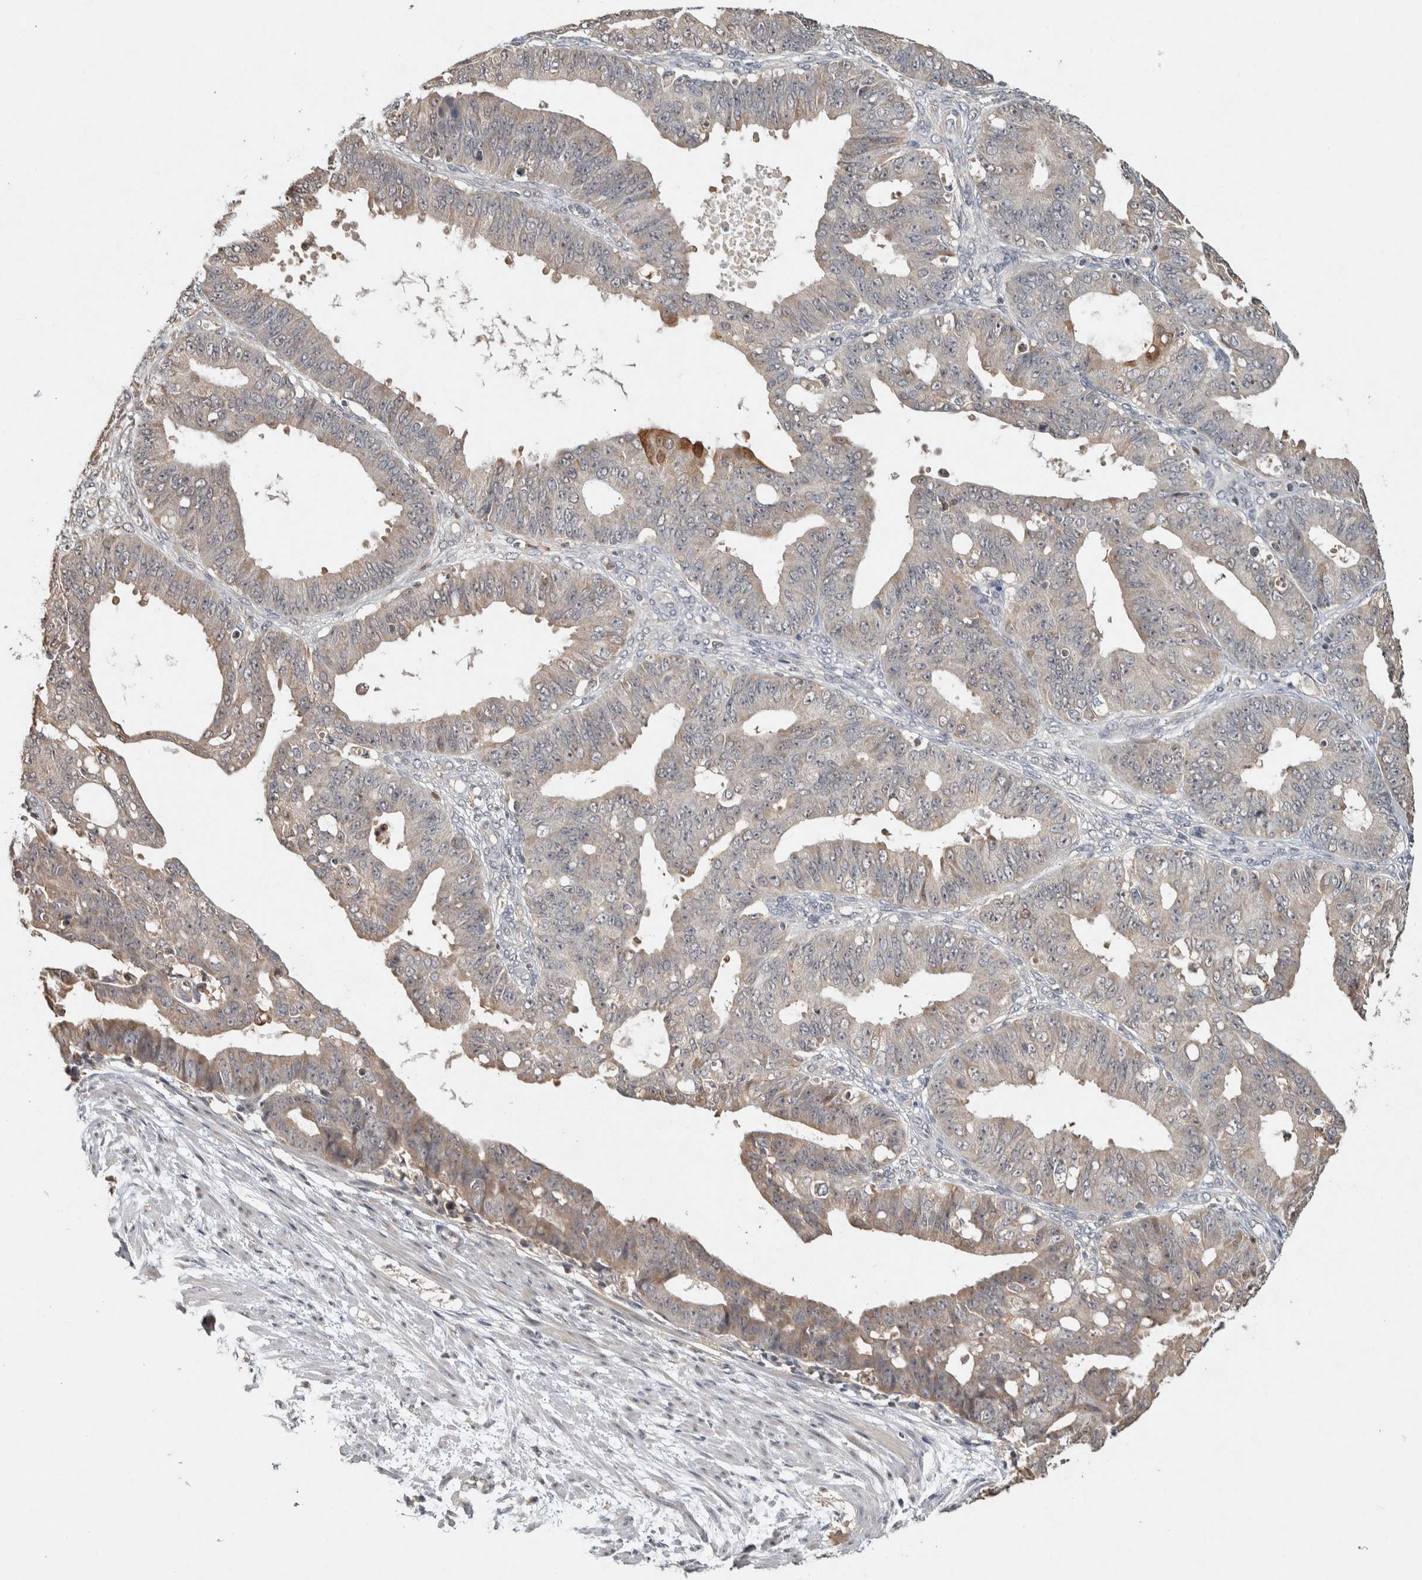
{"staining": {"intensity": "strong", "quantity": "<25%", "location": "cytoplasmic/membranous,nuclear"}, "tissue": "ovarian cancer", "cell_type": "Tumor cells", "image_type": "cancer", "snomed": [{"axis": "morphology", "description": "Carcinoma, endometroid"}, {"axis": "topography", "description": "Ovary"}], "caption": "Strong cytoplasmic/membranous and nuclear protein expression is present in approximately <25% of tumor cells in endometroid carcinoma (ovarian). (DAB IHC, brown staining for protein, blue staining for nuclei).", "gene": "EIF3H", "patient": {"sex": "female", "age": 42}}